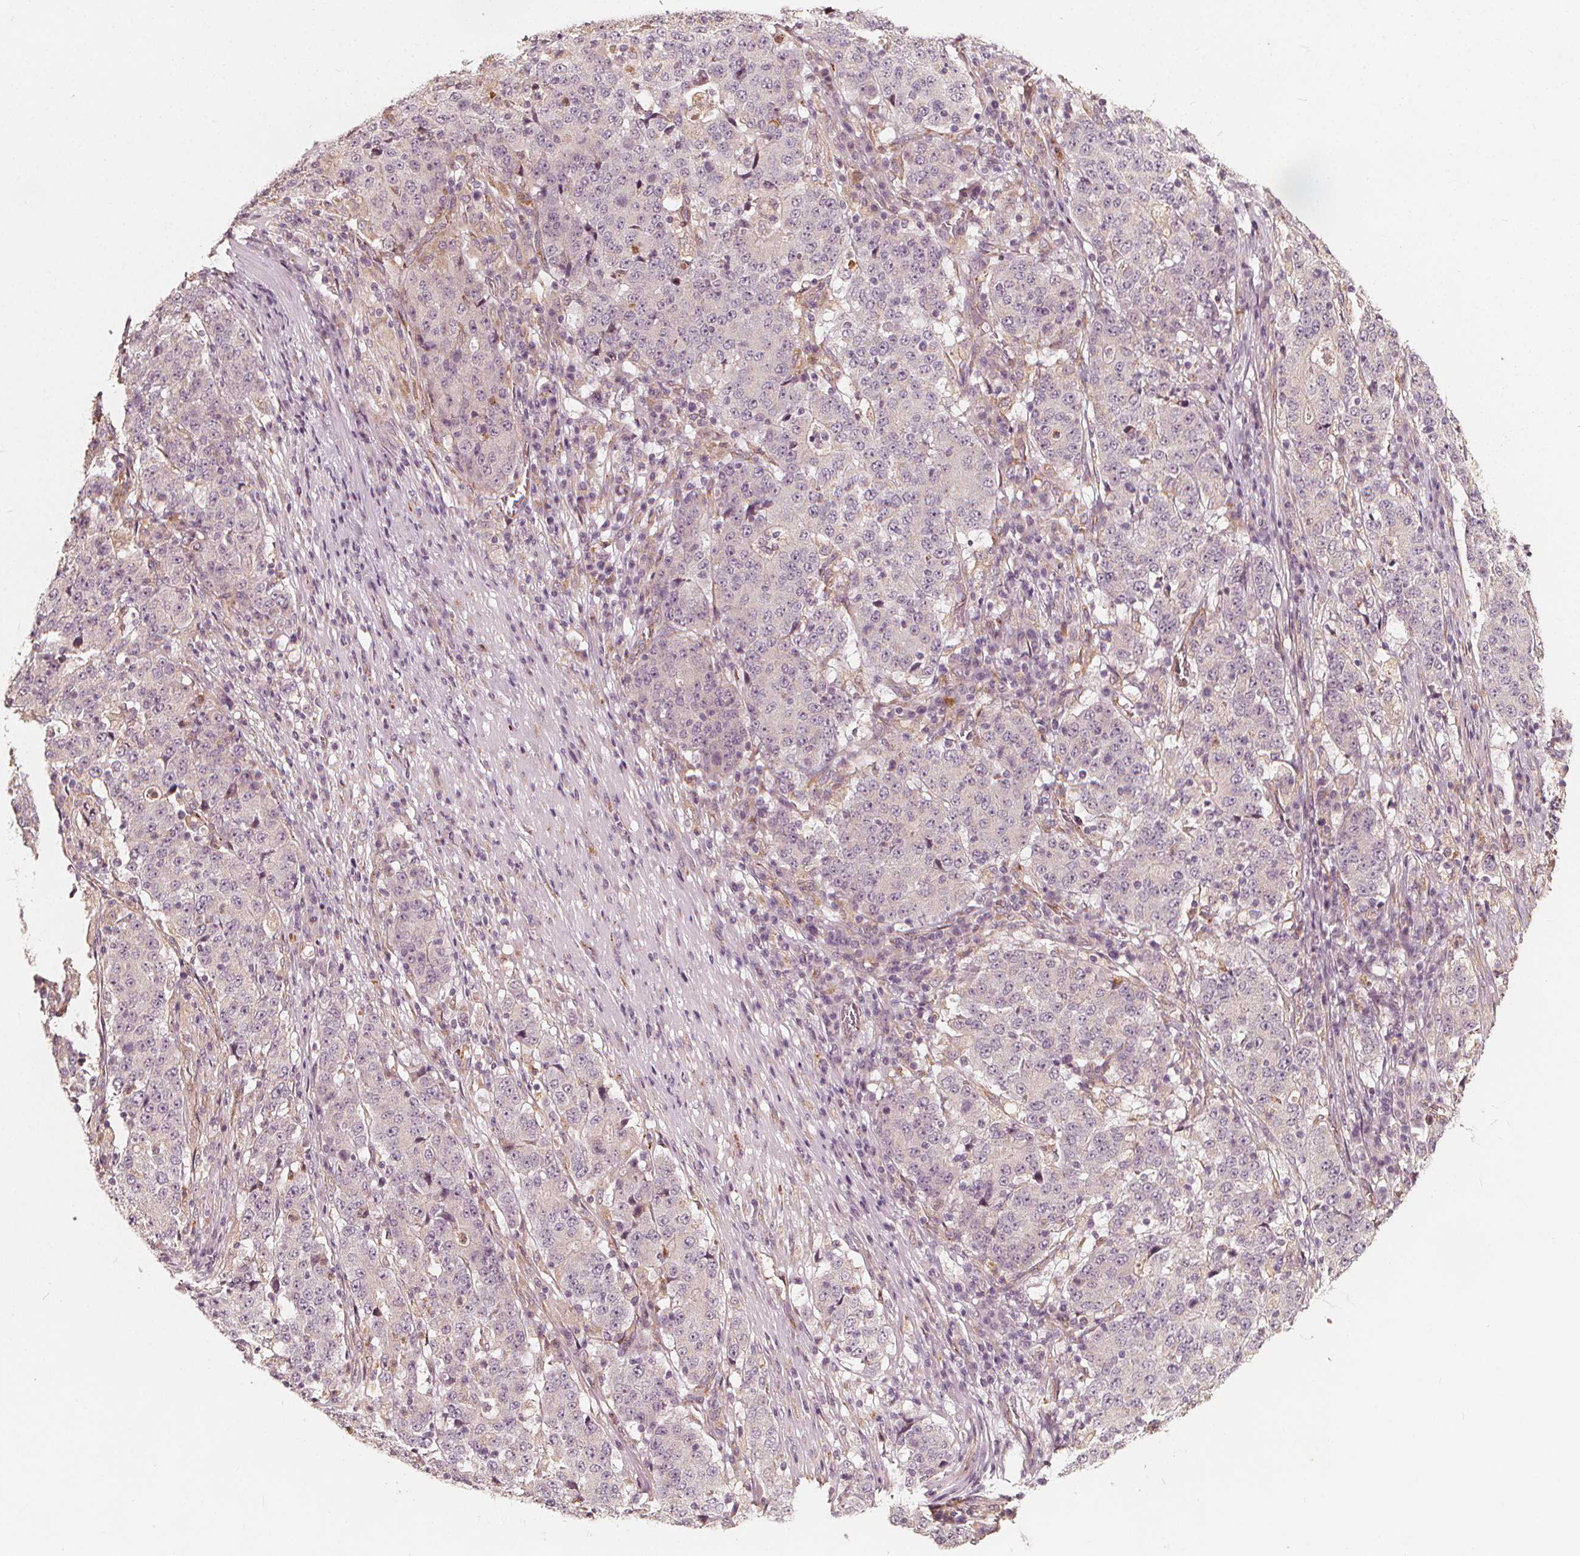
{"staining": {"intensity": "negative", "quantity": "none", "location": "none"}, "tissue": "stomach cancer", "cell_type": "Tumor cells", "image_type": "cancer", "snomed": [{"axis": "morphology", "description": "Adenocarcinoma, NOS"}, {"axis": "topography", "description": "Stomach"}], "caption": "Immunohistochemistry (IHC) of human stomach adenocarcinoma displays no staining in tumor cells. (Stains: DAB (3,3'-diaminobenzidine) IHC with hematoxylin counter stain, Microscopy: brightfield microscopy at high magnification).", "gene": "NPC1L1", "patient": {"sex": "male", "age": 59}}